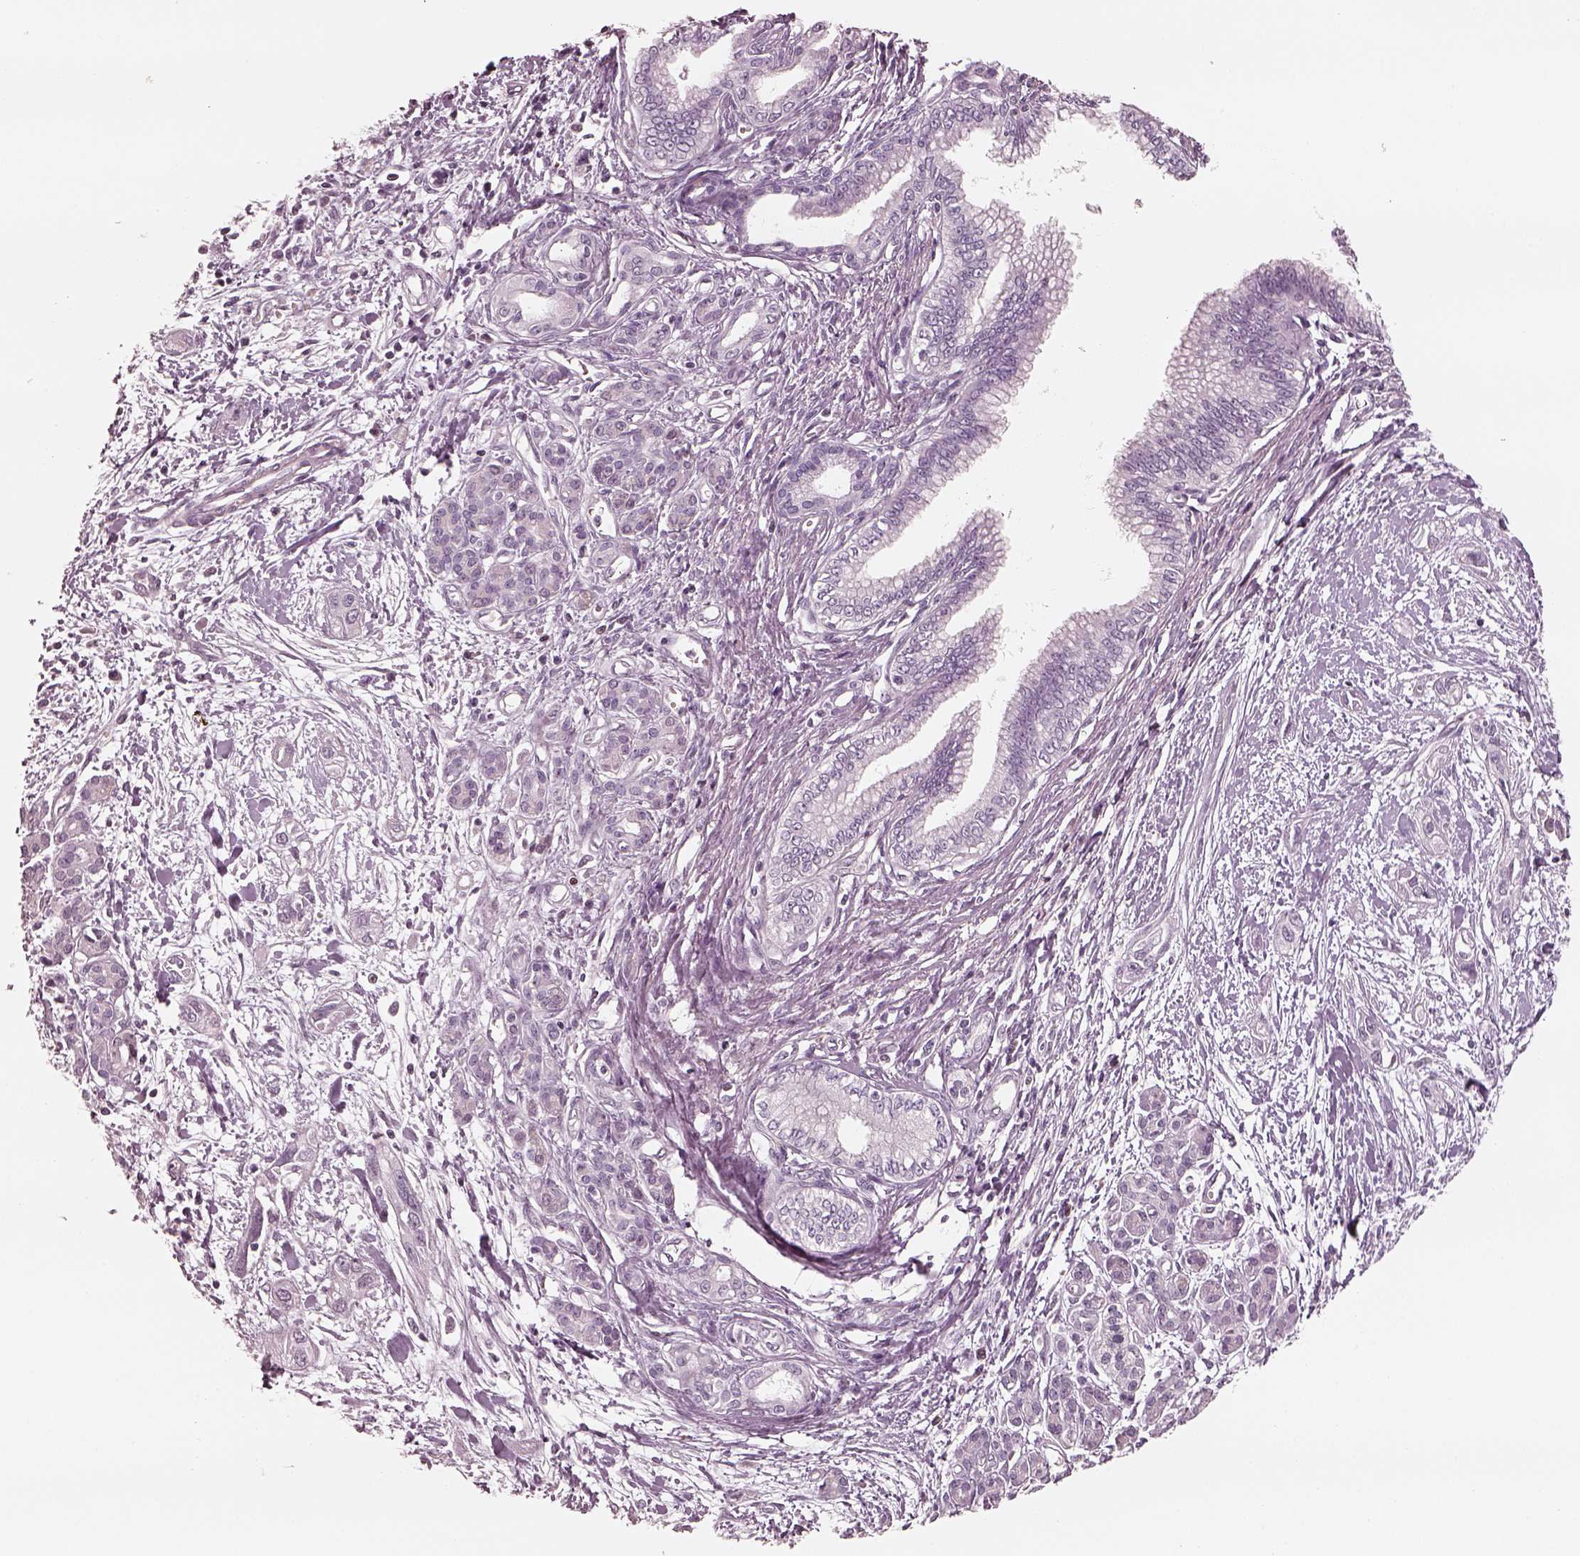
{"staining": {"intensity": "negative", "quantity": "none", "location": "none"}, "tissue": "pancreatic cancer", "cell_type": "Tumor cells", "image_type": "cancer", "snomed": [{"axis": "morphology", "description": "Adenocarcinoma, NOS"}, {"axis": "topography", "description": "Pancreas"}], "caption": "Pancreatic adenocarcinoma was stained to show a protein in brown. There is no significant expression in tumor cells.", "gene": "EGR4", "patient": {"sex": "female", "age": 55}}